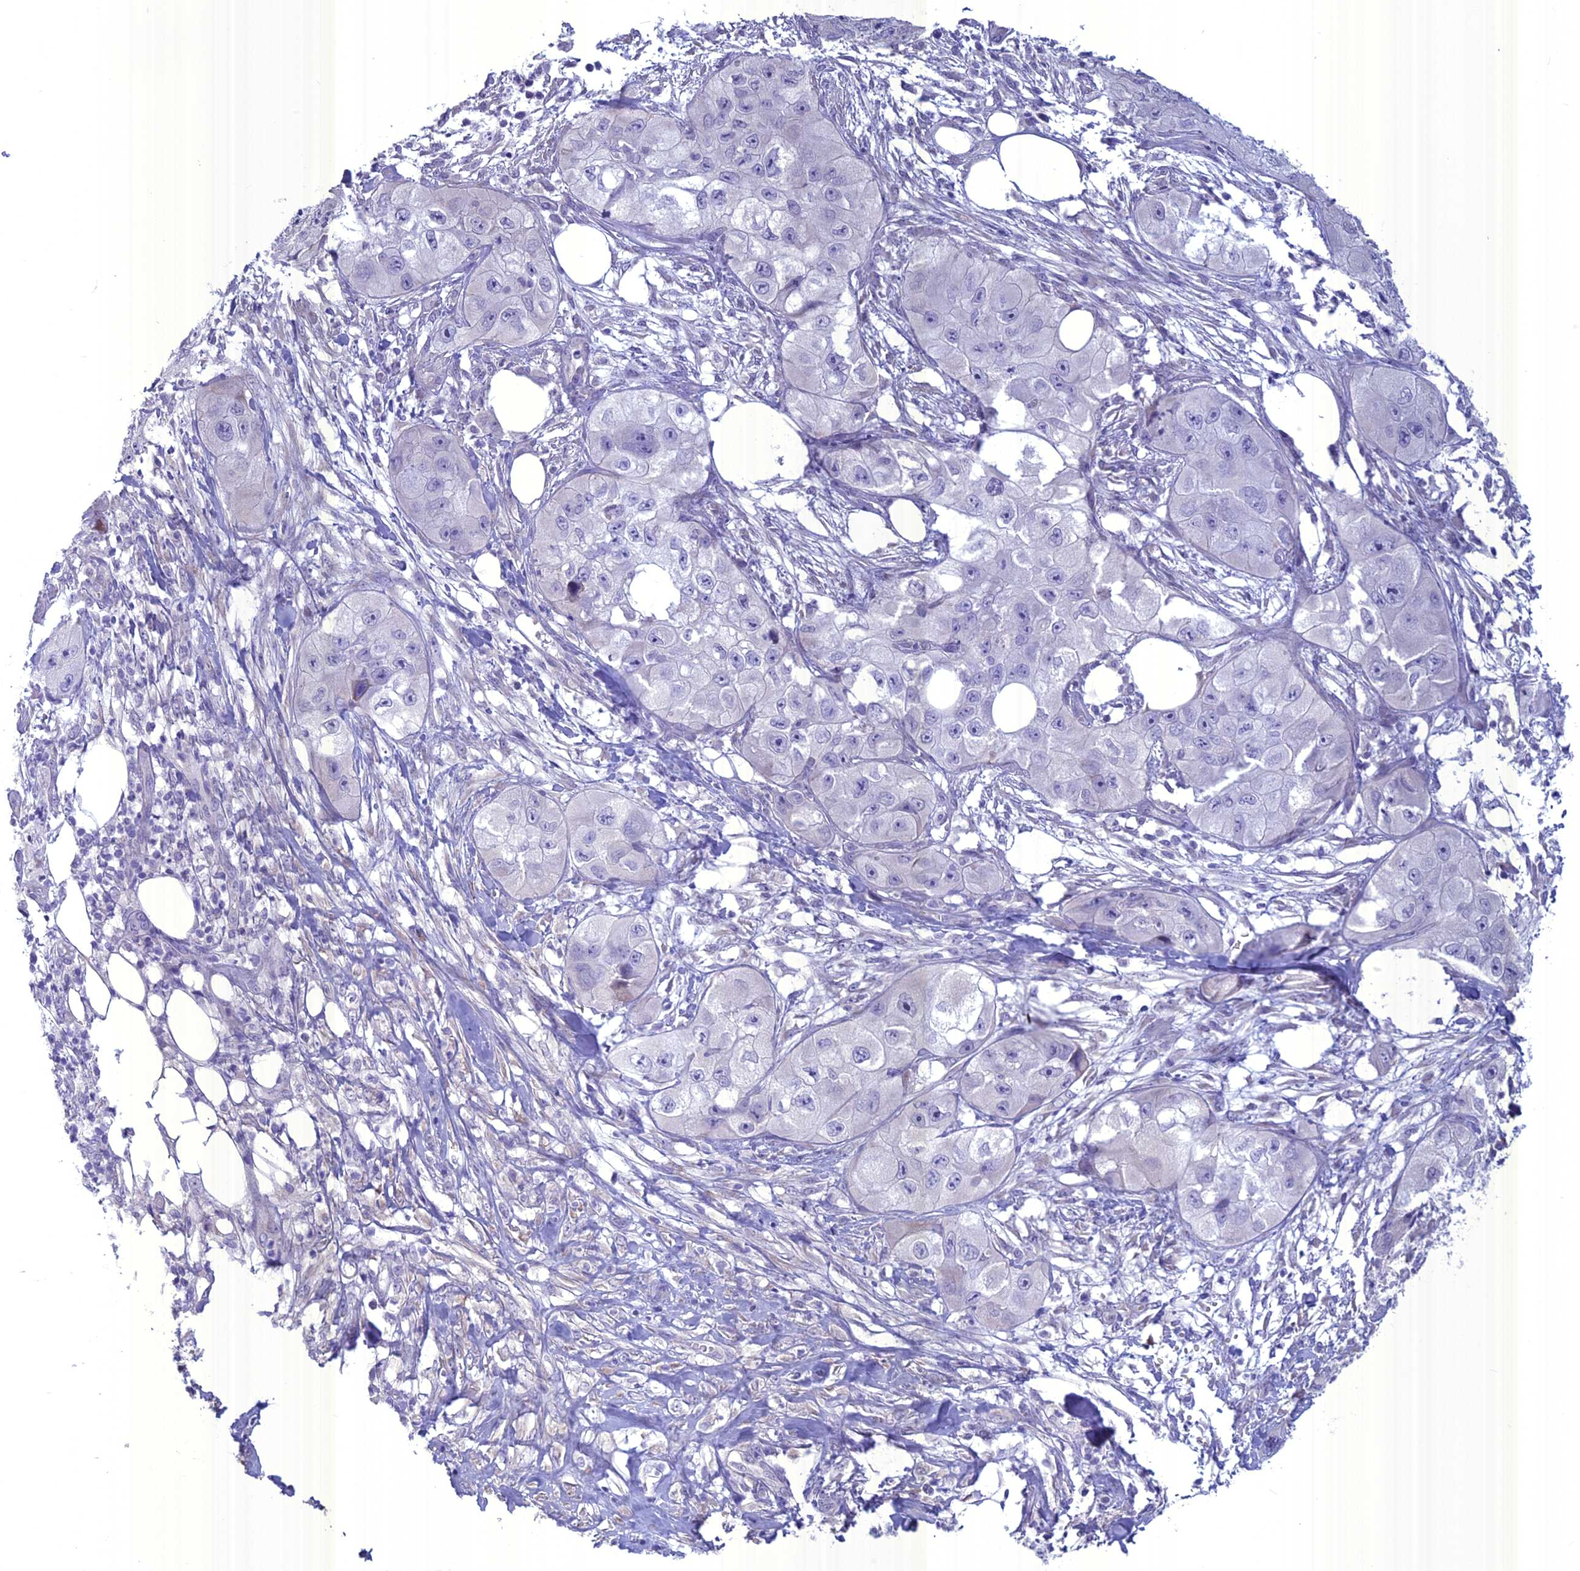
{"staining": {"intensity": "negative", "quantity": "none", "location": "none"}, "tissue": "skin cancer", "cell_type": "Tumor cells", "image_type": "cancer", "snomed": [{"axis": "morphology", "description": "Squamous cell carcinoma, NOS"}, {"axis": "topography", "description": "Skin"}, {"axis": "topography", "description": "Subcutis"}], "caption": "Skin cancer stained for a protein using immunohistochemistry demonstrates no positivity tumor cells.", "gene": "SPHKAP", "patient": {"sex": "male", "age": 73}}